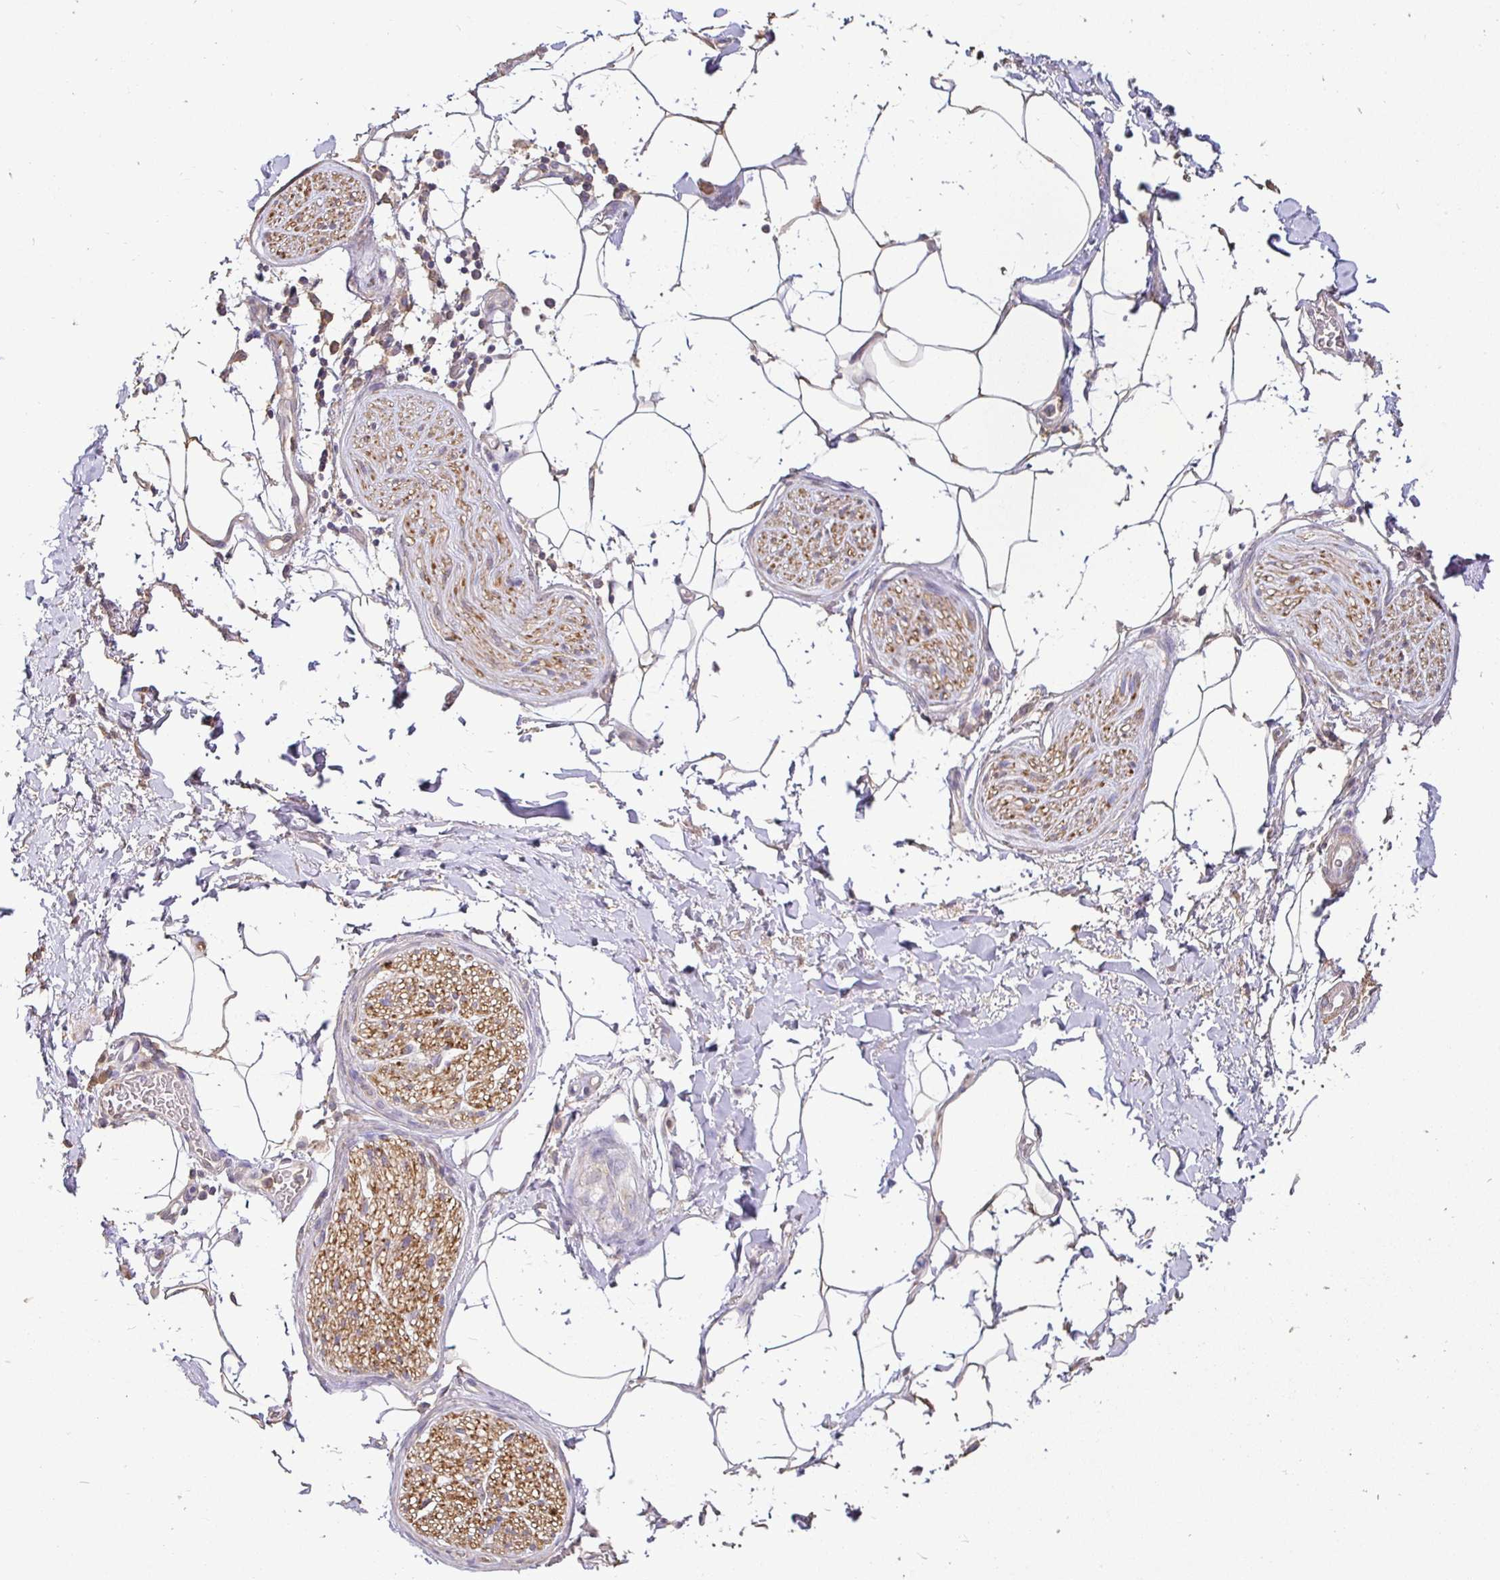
{"staining": {"intensity": "weak", "quantity": "25%-75%", "location": "cytoplasmic/membranous"}, "tissue": "adipose tissue", "cell_type": "Adipocytes", "image_type": "normal", "snomed": [{"axis": "morphology", "description": "Normal tissue, NOS"}, {"axis": "topography", "description": "Vagina"}, {"axis": "topography", "description": "Peripheral nerve tissue"}], "caption": "IHC of benign human adipose tissue shows low levels of weak cytoplasmic/membranous expression in approximately 25%-75% of adipocytes.", "gene": "MAPK8IP3", "patient": {"sex": "female", "age": 71}}